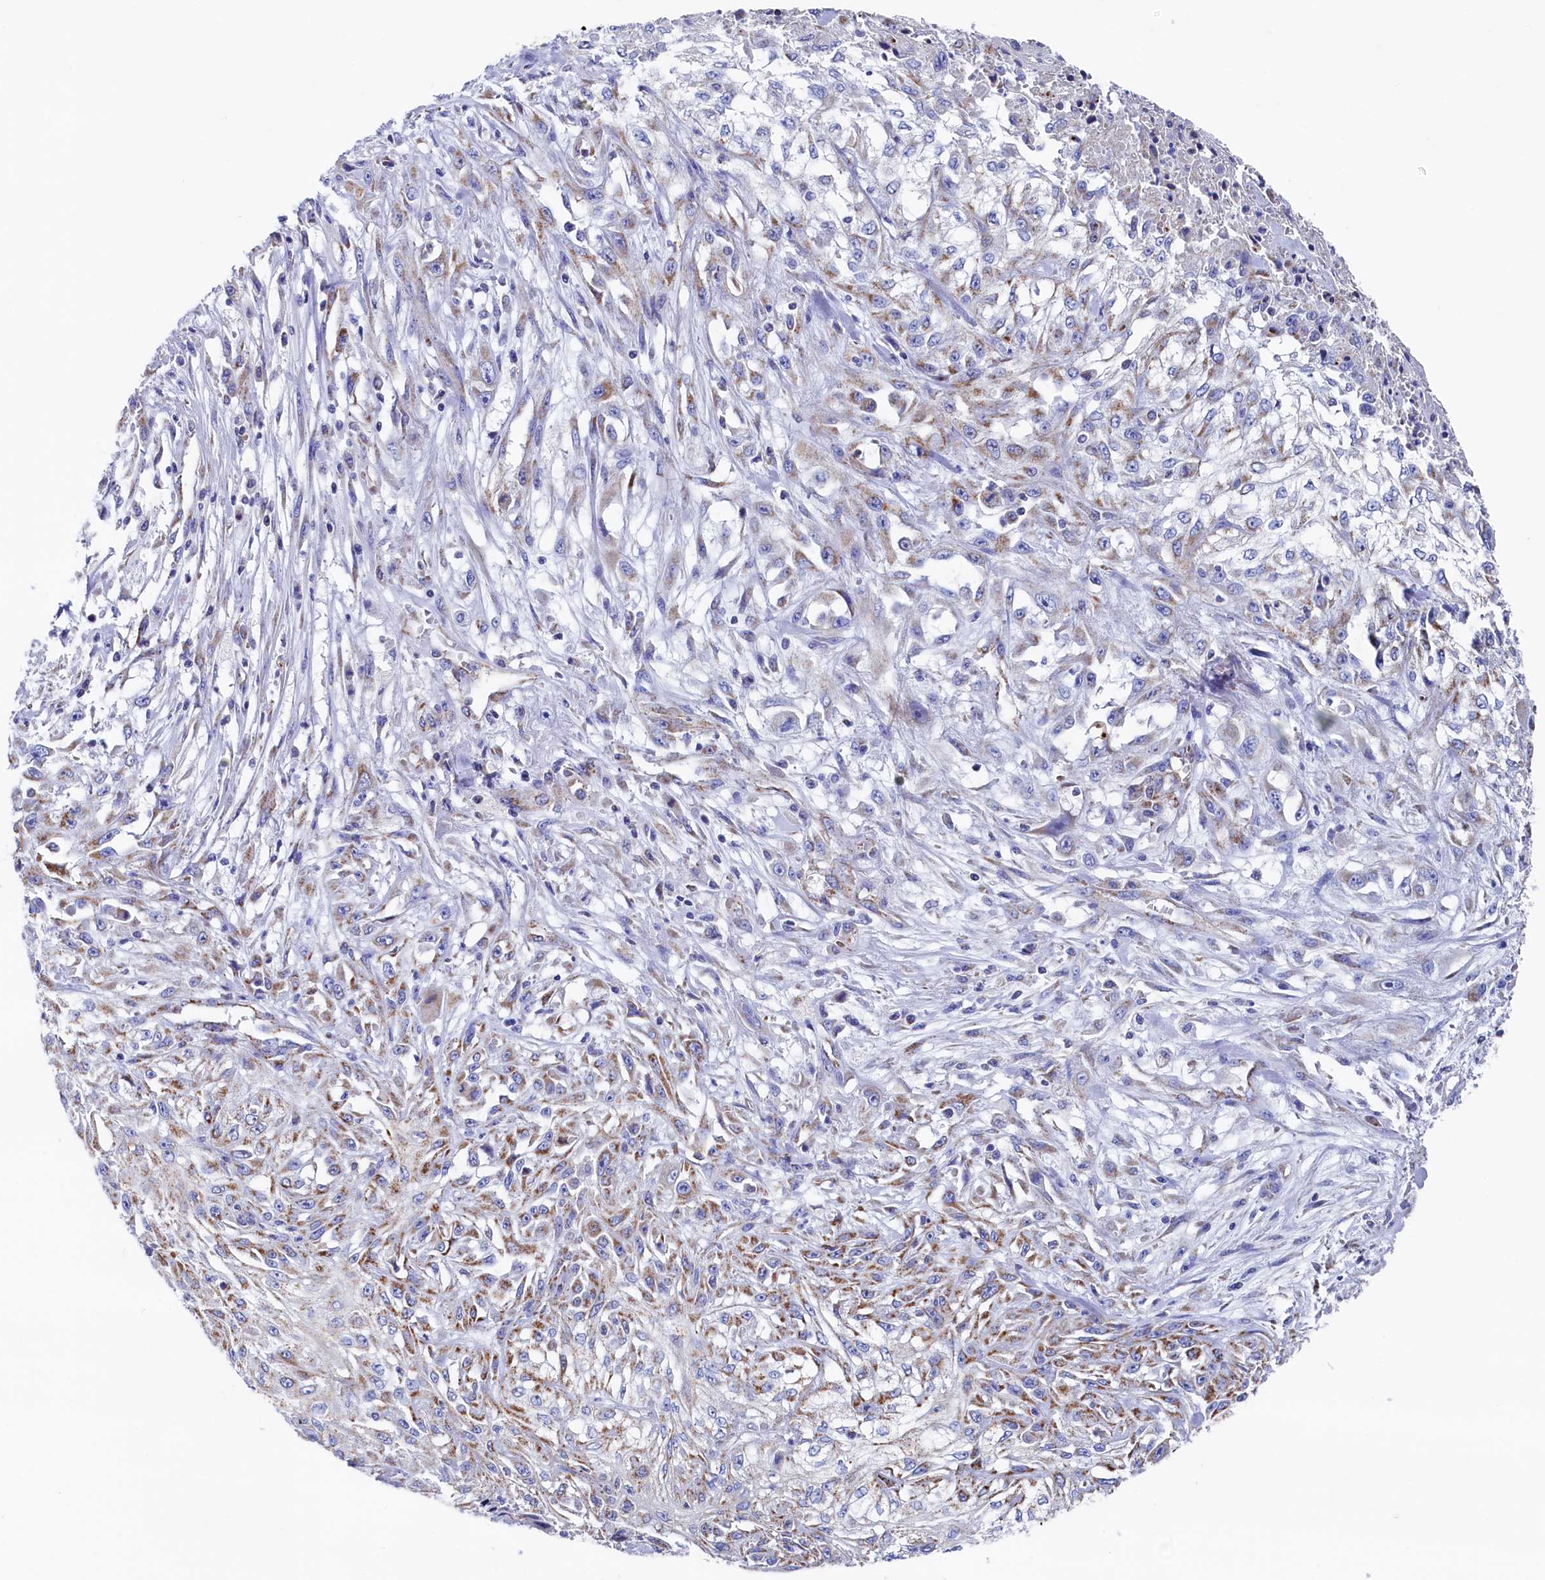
{"staining": {"intensity": "moderate", "quantity": "25%-75%", "location": "cytoplasmic/membranous"}, "tissue": "skin cancer", "cell_type": "Tumor cells", "image_type": "cancer", "snomed": [{"axis": "morphology", "description": "Squamous cell carcinoma, NOS"}, {"axis": "morphology", "description": "Squamous cell carcinoma, metastatic, NOS"}, {"axis": "topography", "description": "Skin"}, {"axis": "topography", "description": "Lymph node"}], "caption": "Tumor cells display medium levels of moderate cytoplasmic/membranous staining in about 25%-75% of cells in human skin cancer.", "gene": "MMAB", "patient": {"sex": "male", "age": 75}}